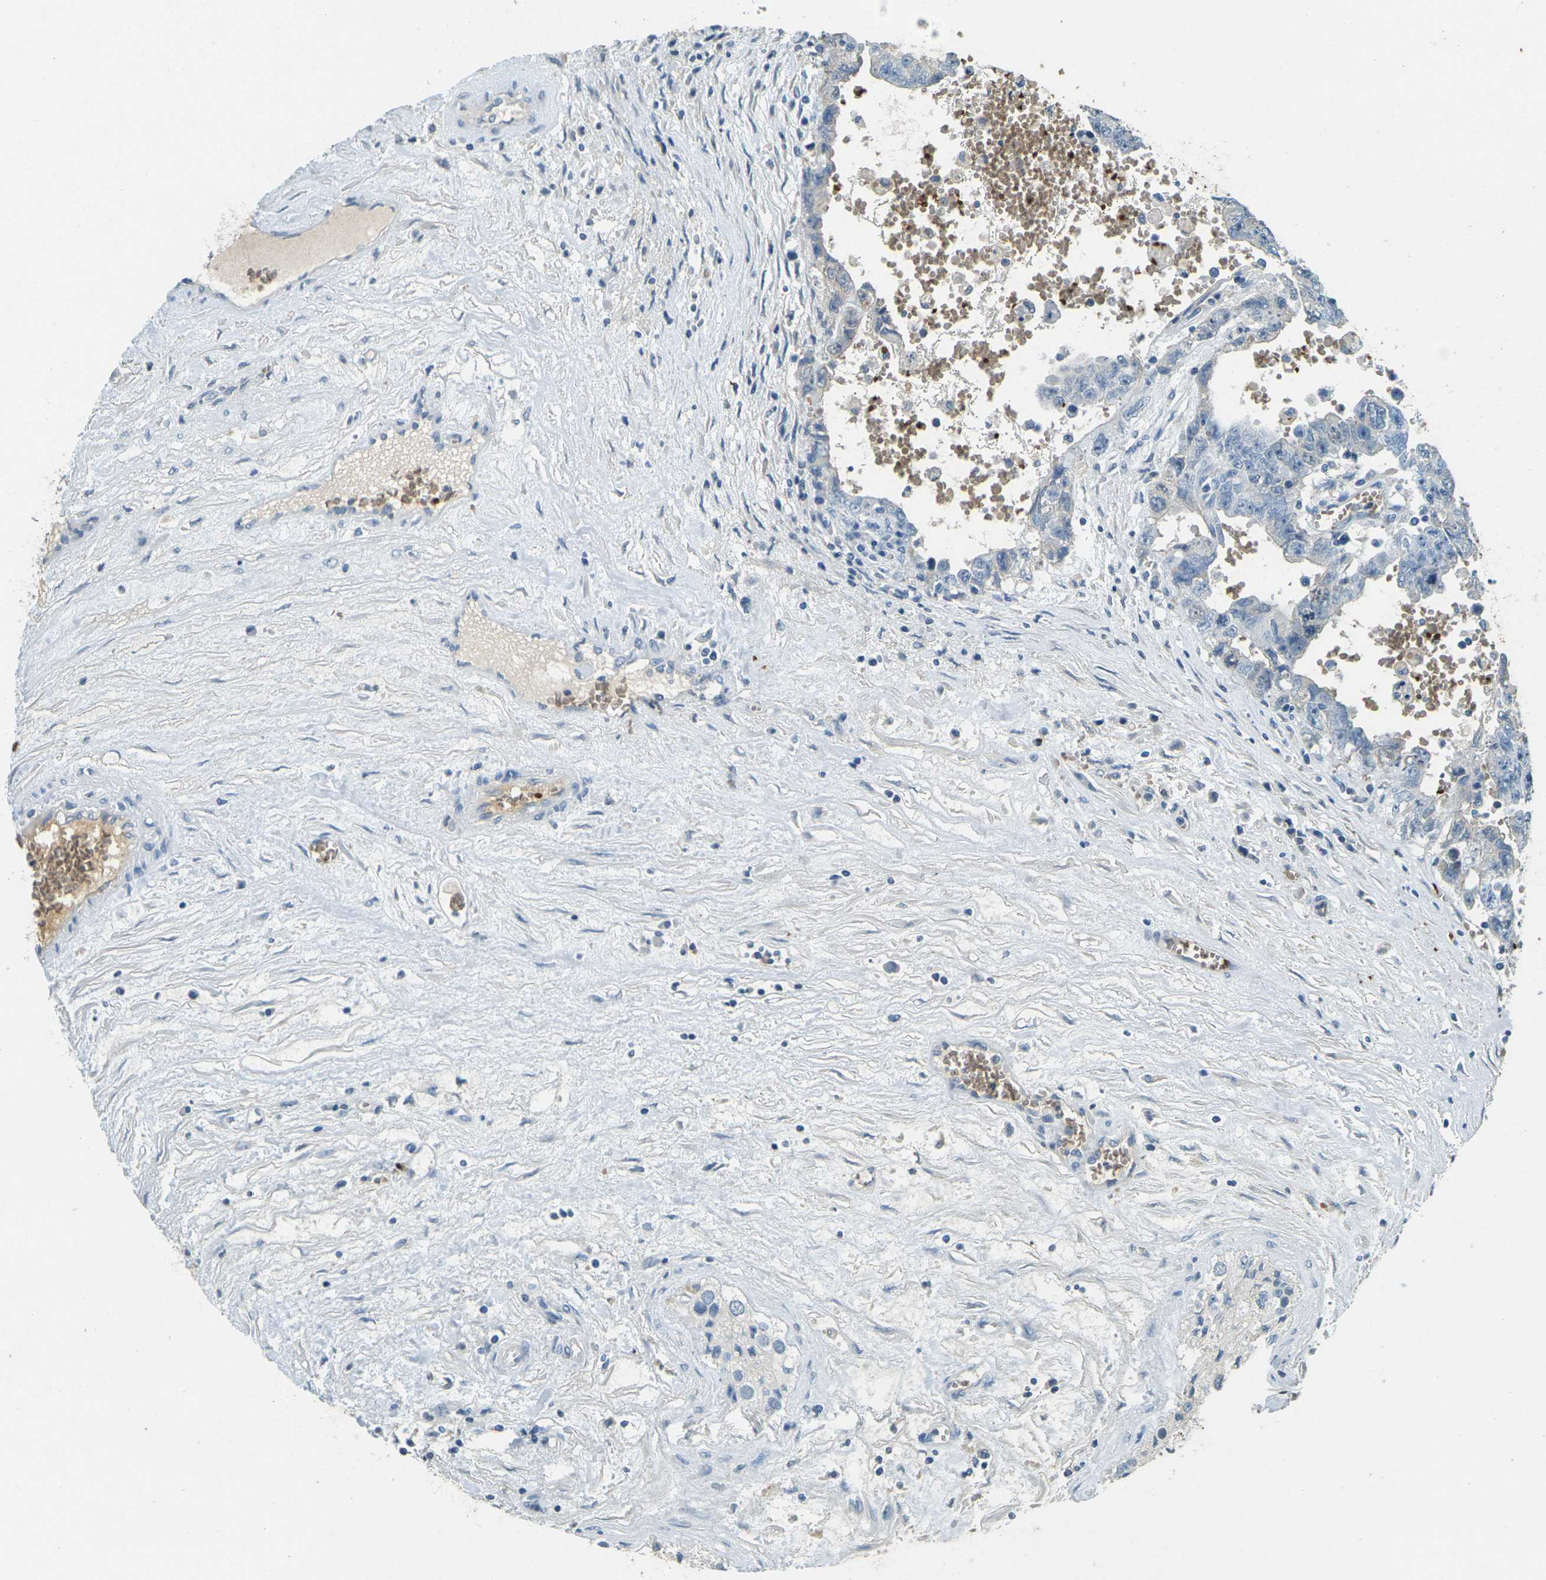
{"staining": {"intensity": "strong", "quantity": "25%-75%", "location": "cytoplasmic/membranous"}, "tissue": "testis cancer", "cell_type": "Tumor cells", "image_type": "cancer", "snomed": [{"axis": "morphology", "description": "Carcinoma, Embryonal, NOS"}, {"axis": "topography", "description": "Testis"}], "caption": "The histopathology image demonstrates staining of testis cancer, revealing strong cytoplasmic/membranous protein positivity (brown color) within tumor cells.", "gene": "HBB", "patient": {"sex": "male", "age": 28}}